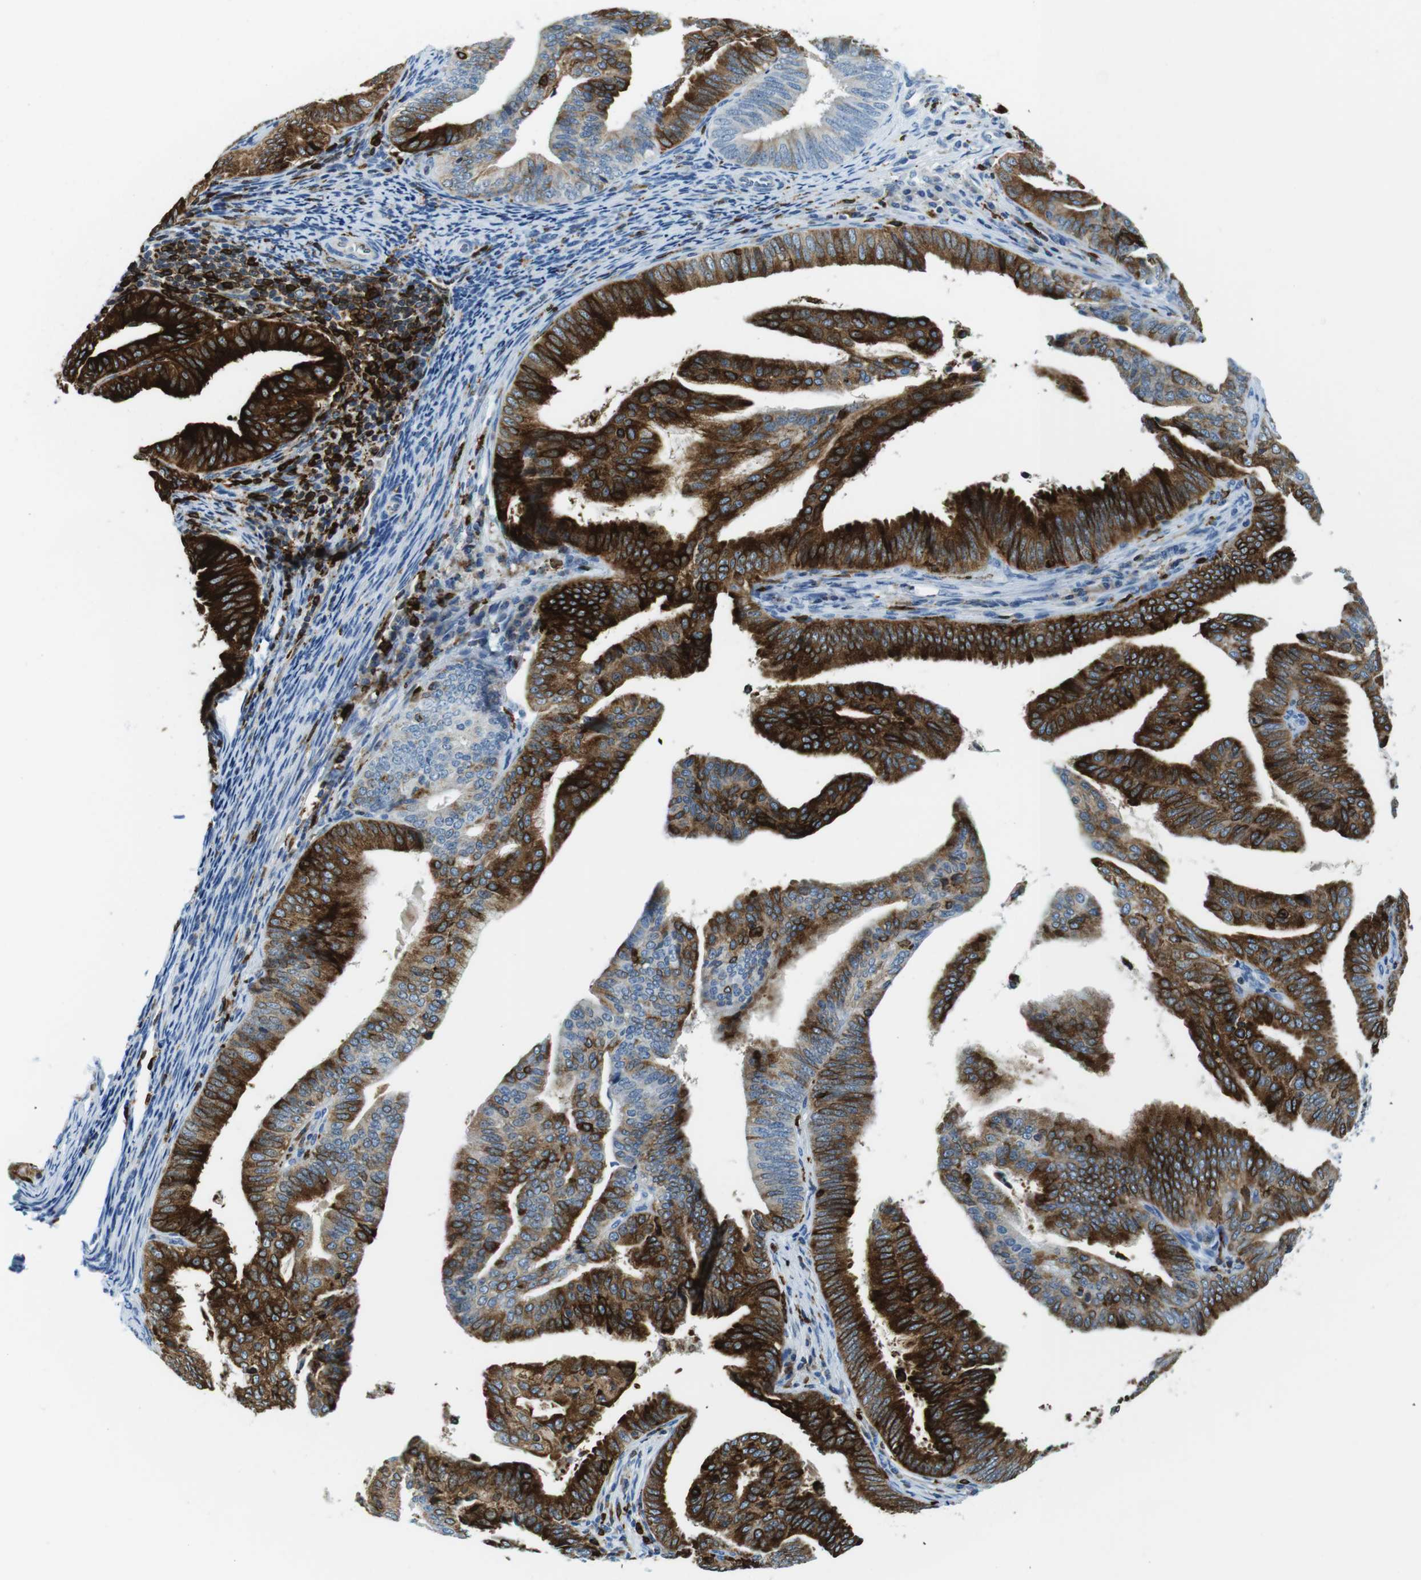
{"staining": {"intensity": "strong", "quantity": "25%-75%", "location": "cytoplasmic/membranous"}, "tissue": "endometrial cancer", "cell_type": "Tumor cells", "image_type": "cancer", "snomed": [{"axis": "morphology", "description": "Adenocarcinoma, NOS"}, {"axis": "topography", "description": "Endometrium"}], "caption": "Immunohistochemical staining of endometrial cancer displays strong cytoplasmic/membranous protein expression in about 25%-75% of tumor cells.", "gene": "CIITA", "patient": {"sex": "female", "age": 58}}